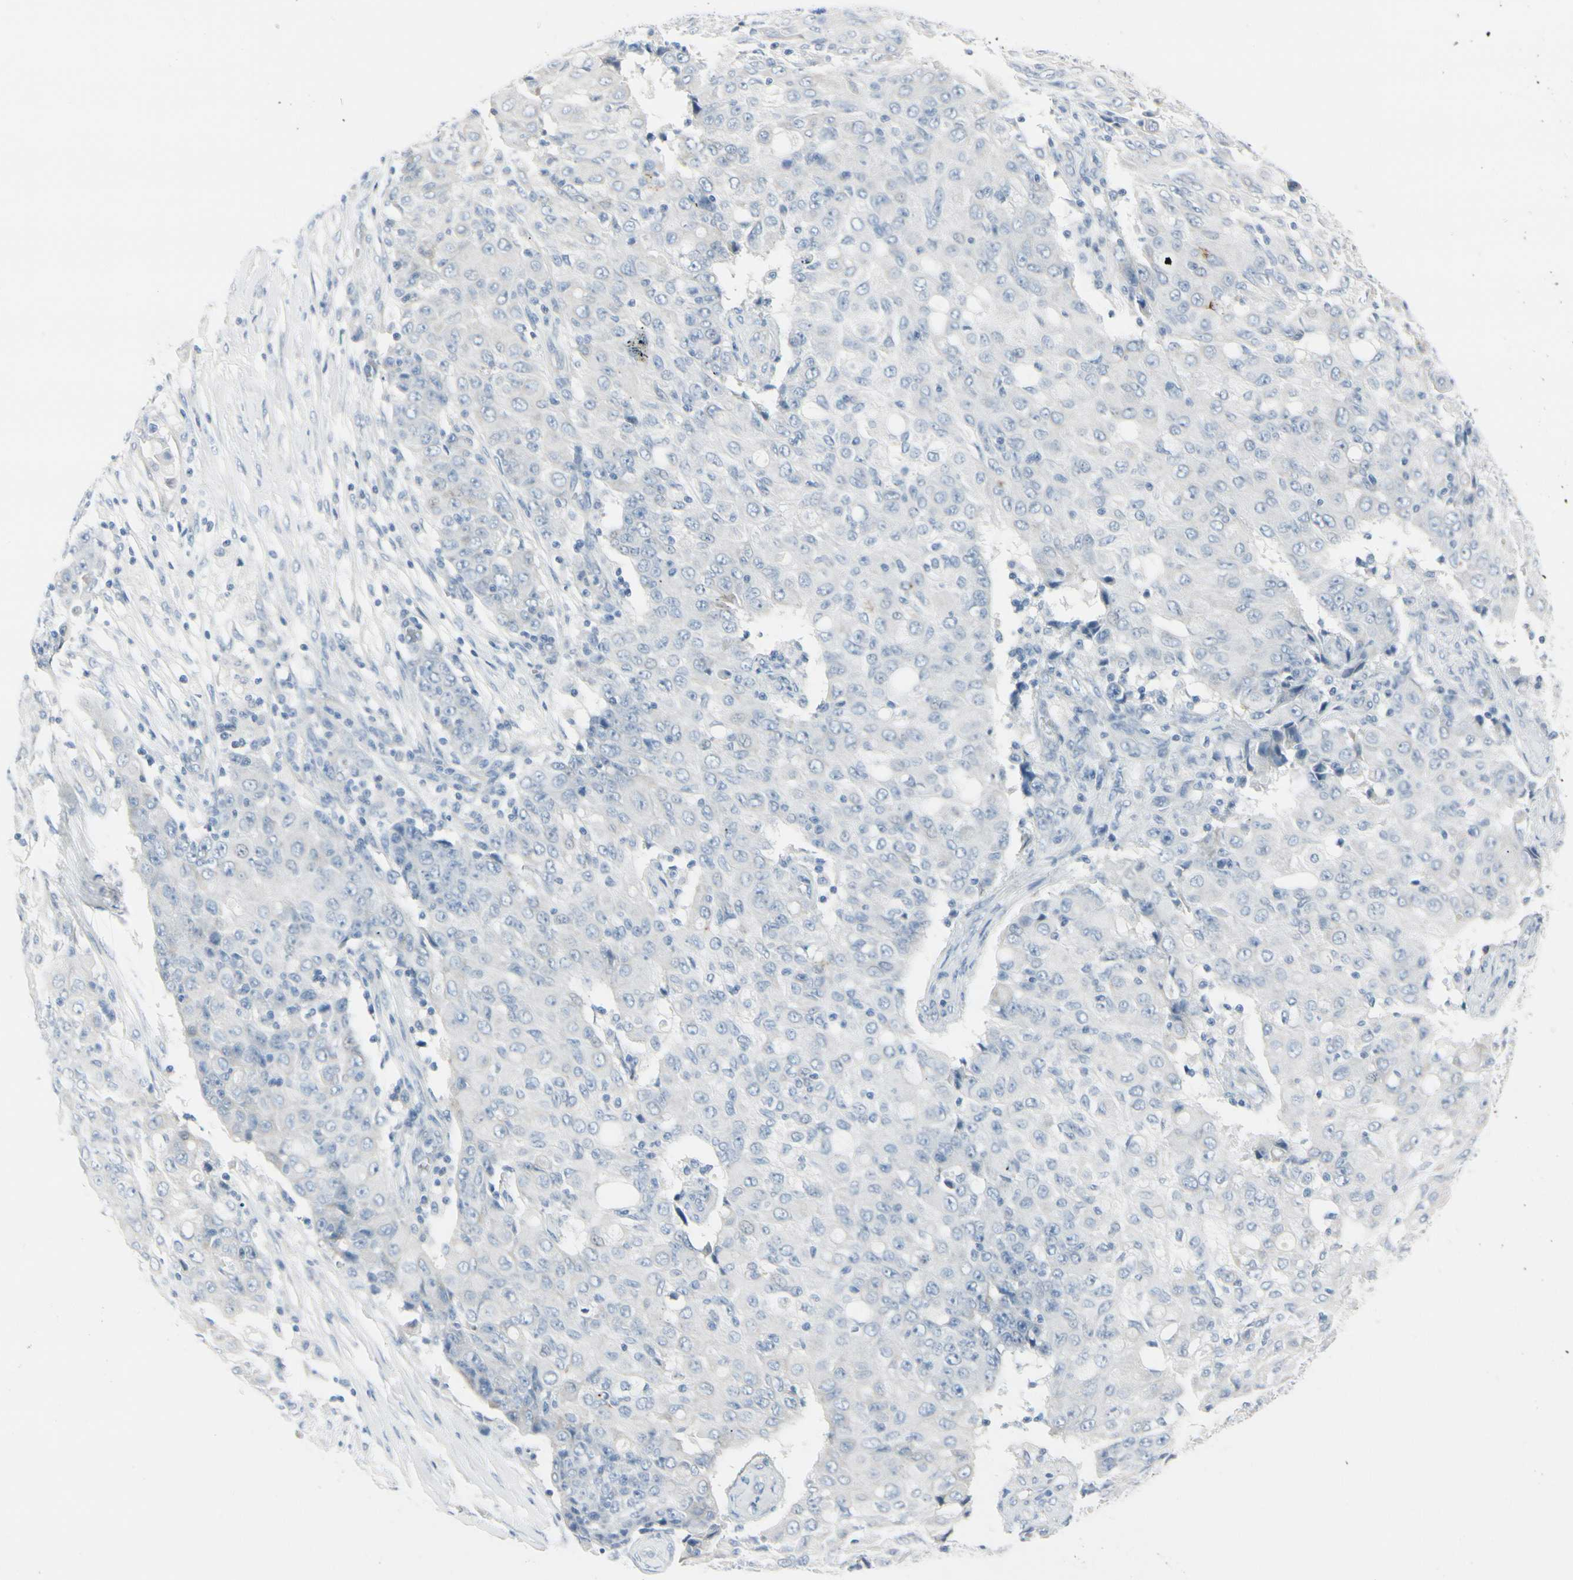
{"staining": {"intensity": "negative", "quantity": "none", "location": "none"}, "tissue": "ovarian cancer", "cell_type": "Tumor cells", "image_type": "cancer", "snomed": [{"axis": "morphology", "description": "Carcinoma, endometroid"}, {"axis": "topography", "description": "Ovary"}], "caption": "Immunohistochemistry (IHC) of endometroid carcinoma (ovarian) exhibits no staining in tumor cells.", "gene": "CDHR5", "patient": {"sex": "female", "age": 42}}